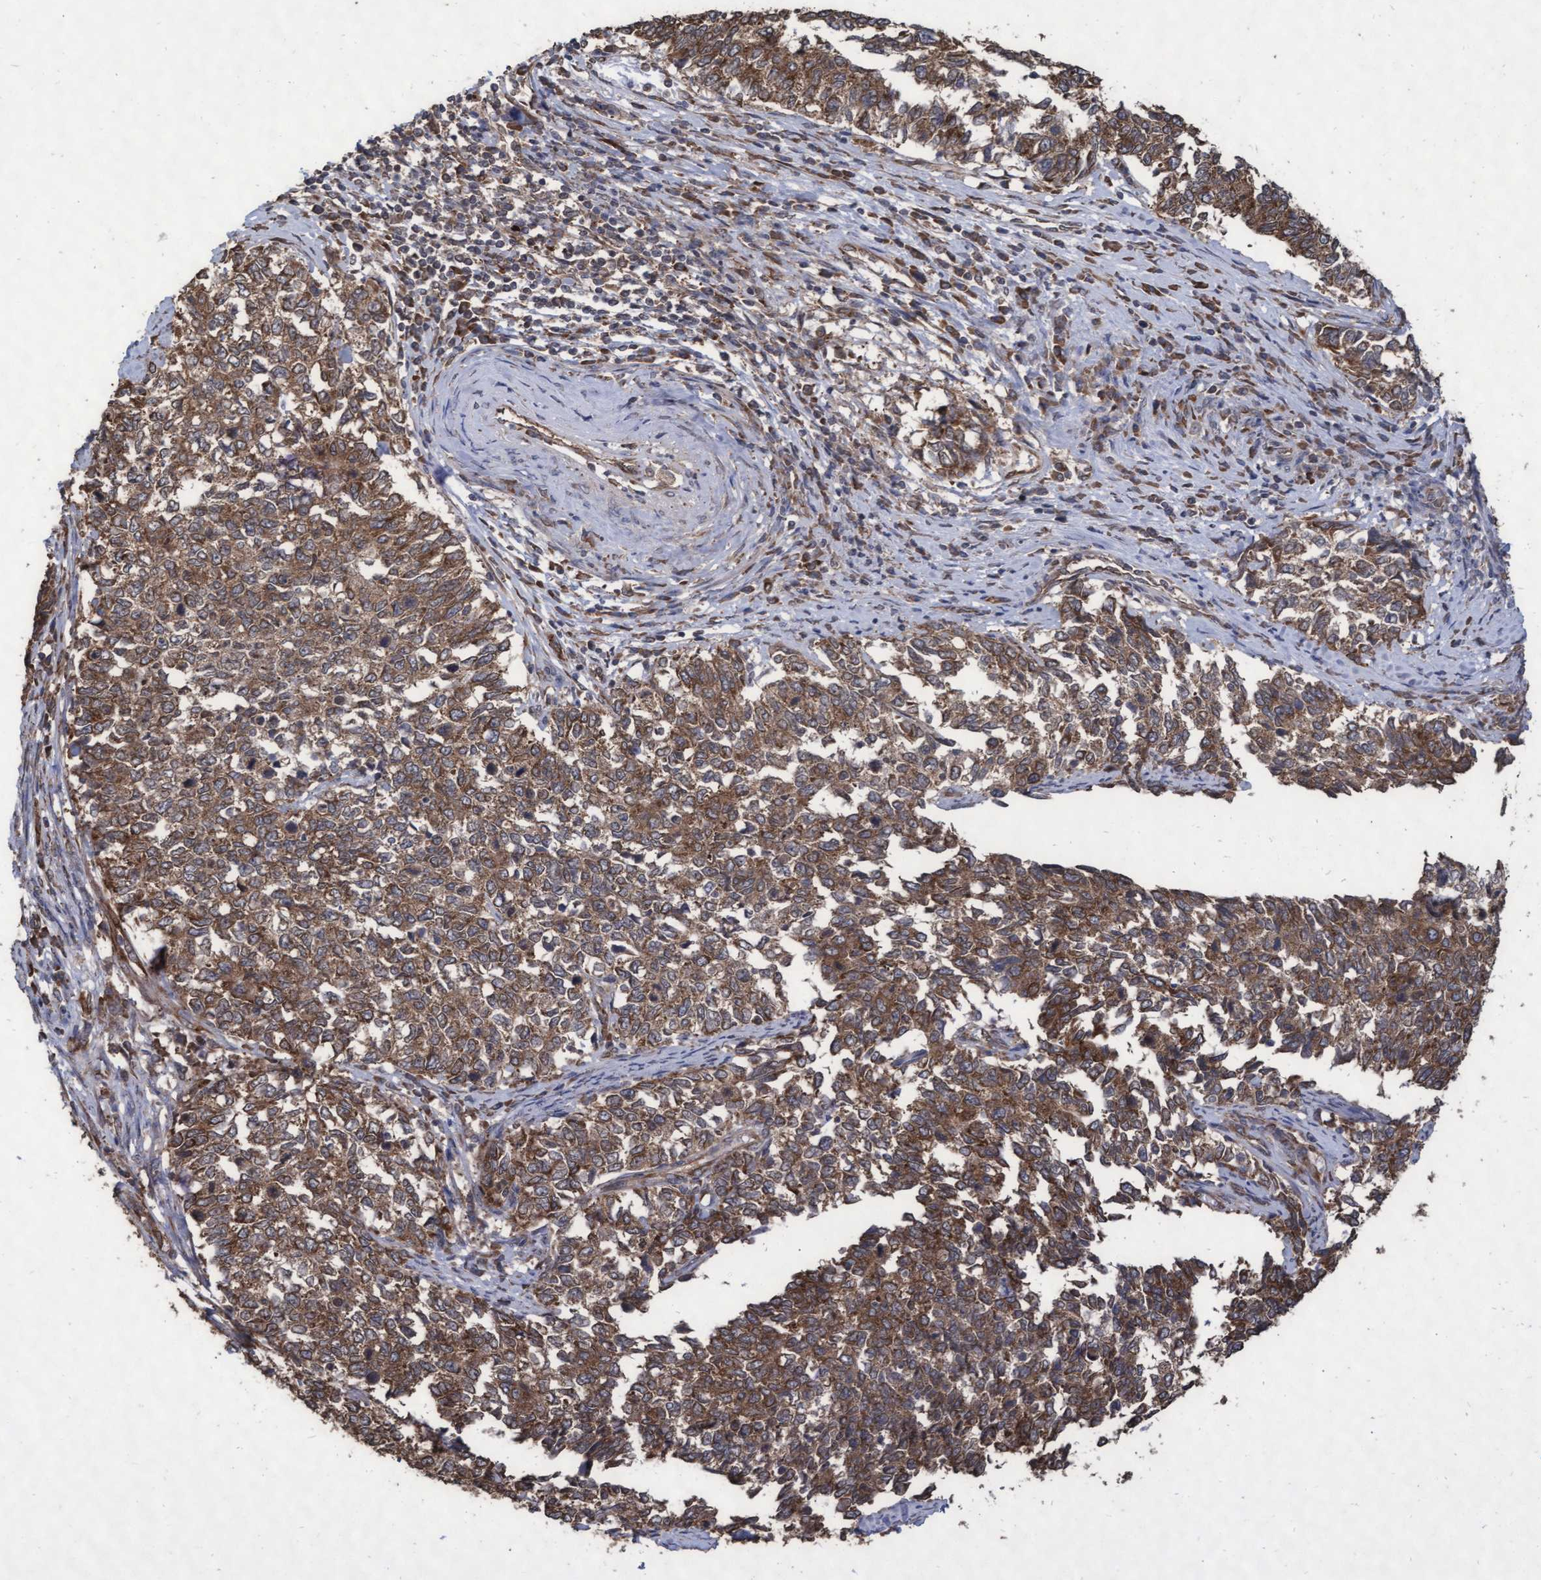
{"staining": {"intensity": "moderate", "quantity": ">75%", "location": "cytoplasmic/membranous"}, "tissue": "cervical cancer", "cell_type": "Tumor cells", "image_type": "cancer", "snomed": [{"axis": "morphology", "description": "Squamous cell carcinoma, NOS"}, {"axis": "topography", "description": "Cervix"}], "caption": "Immunohistochemistry (IHC) (DAB (3,3'-diaminobenzidine)) staining of human cervical cancer reveals moderate cytoplasmic/membranous protein positivity in about >75% of tumor cells. Immunohistochemistry (IHC) stains the protein of interest in brown and the nuclei are stained blue.", "gene": "ABCF2", "patient": {"sex": "female", "age": 63}}